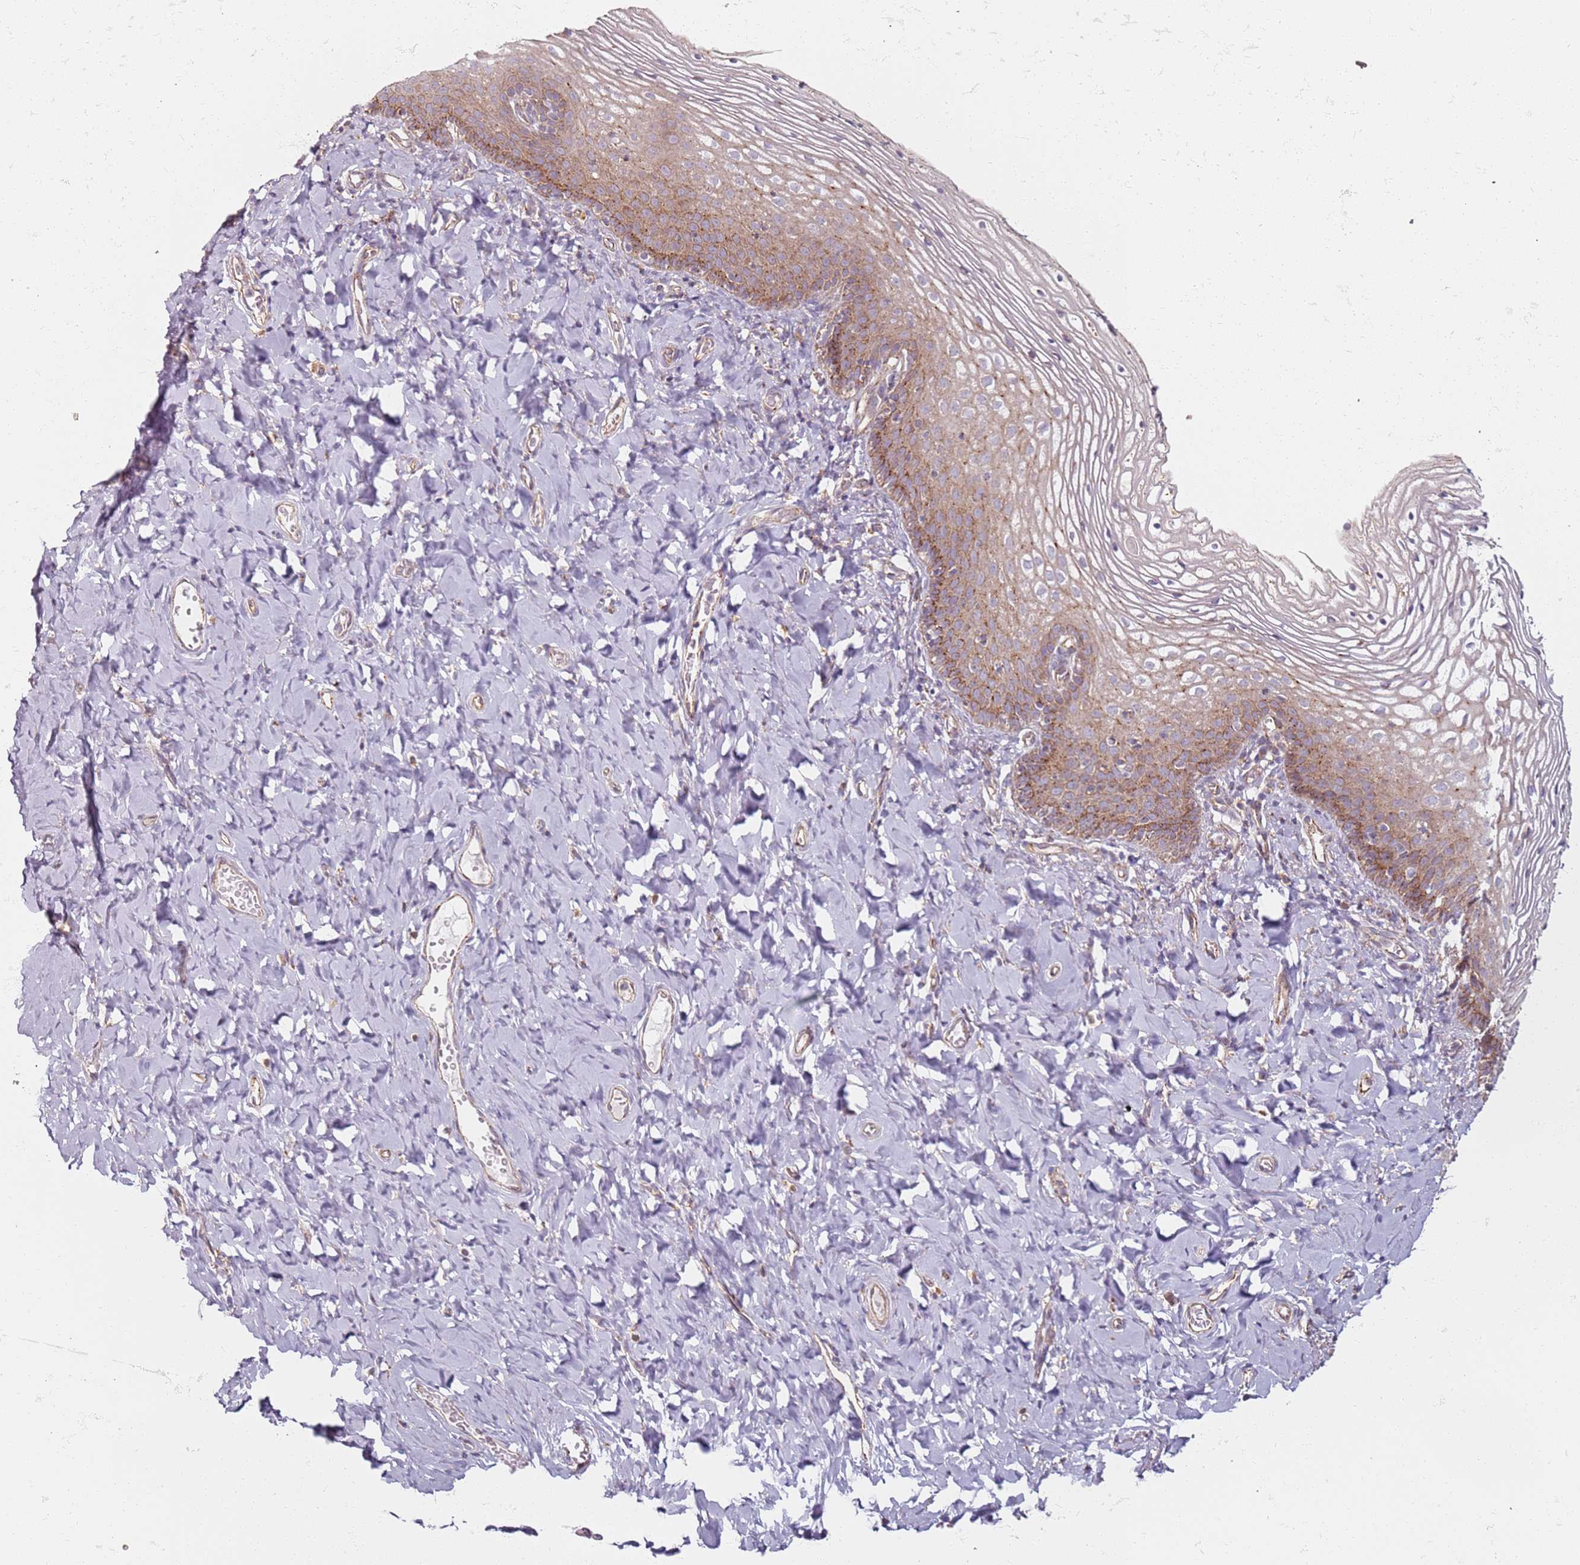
{"staining": {"intensity": "moderate", "quantity": "25%-75%", "location": "cytoplasmic/membranous"}, "tissue": "vagina", "cell_type": "Squamous epithelial cells", "image_type": "normal", "snomed": [{"axis": "morphology", "description": "Normal tissue, NOS"}, {"axis": "topography", "description": "Vagina"}], "caption": "The photomicrograph demonstrates staining of unremarkable vagina, revealing moderate cytoplasmic/membranous protein staining (brown color) within squamous epithelial cells.", "gene": "PROKR2", "patient": {"sex": "female", "age": 60}}